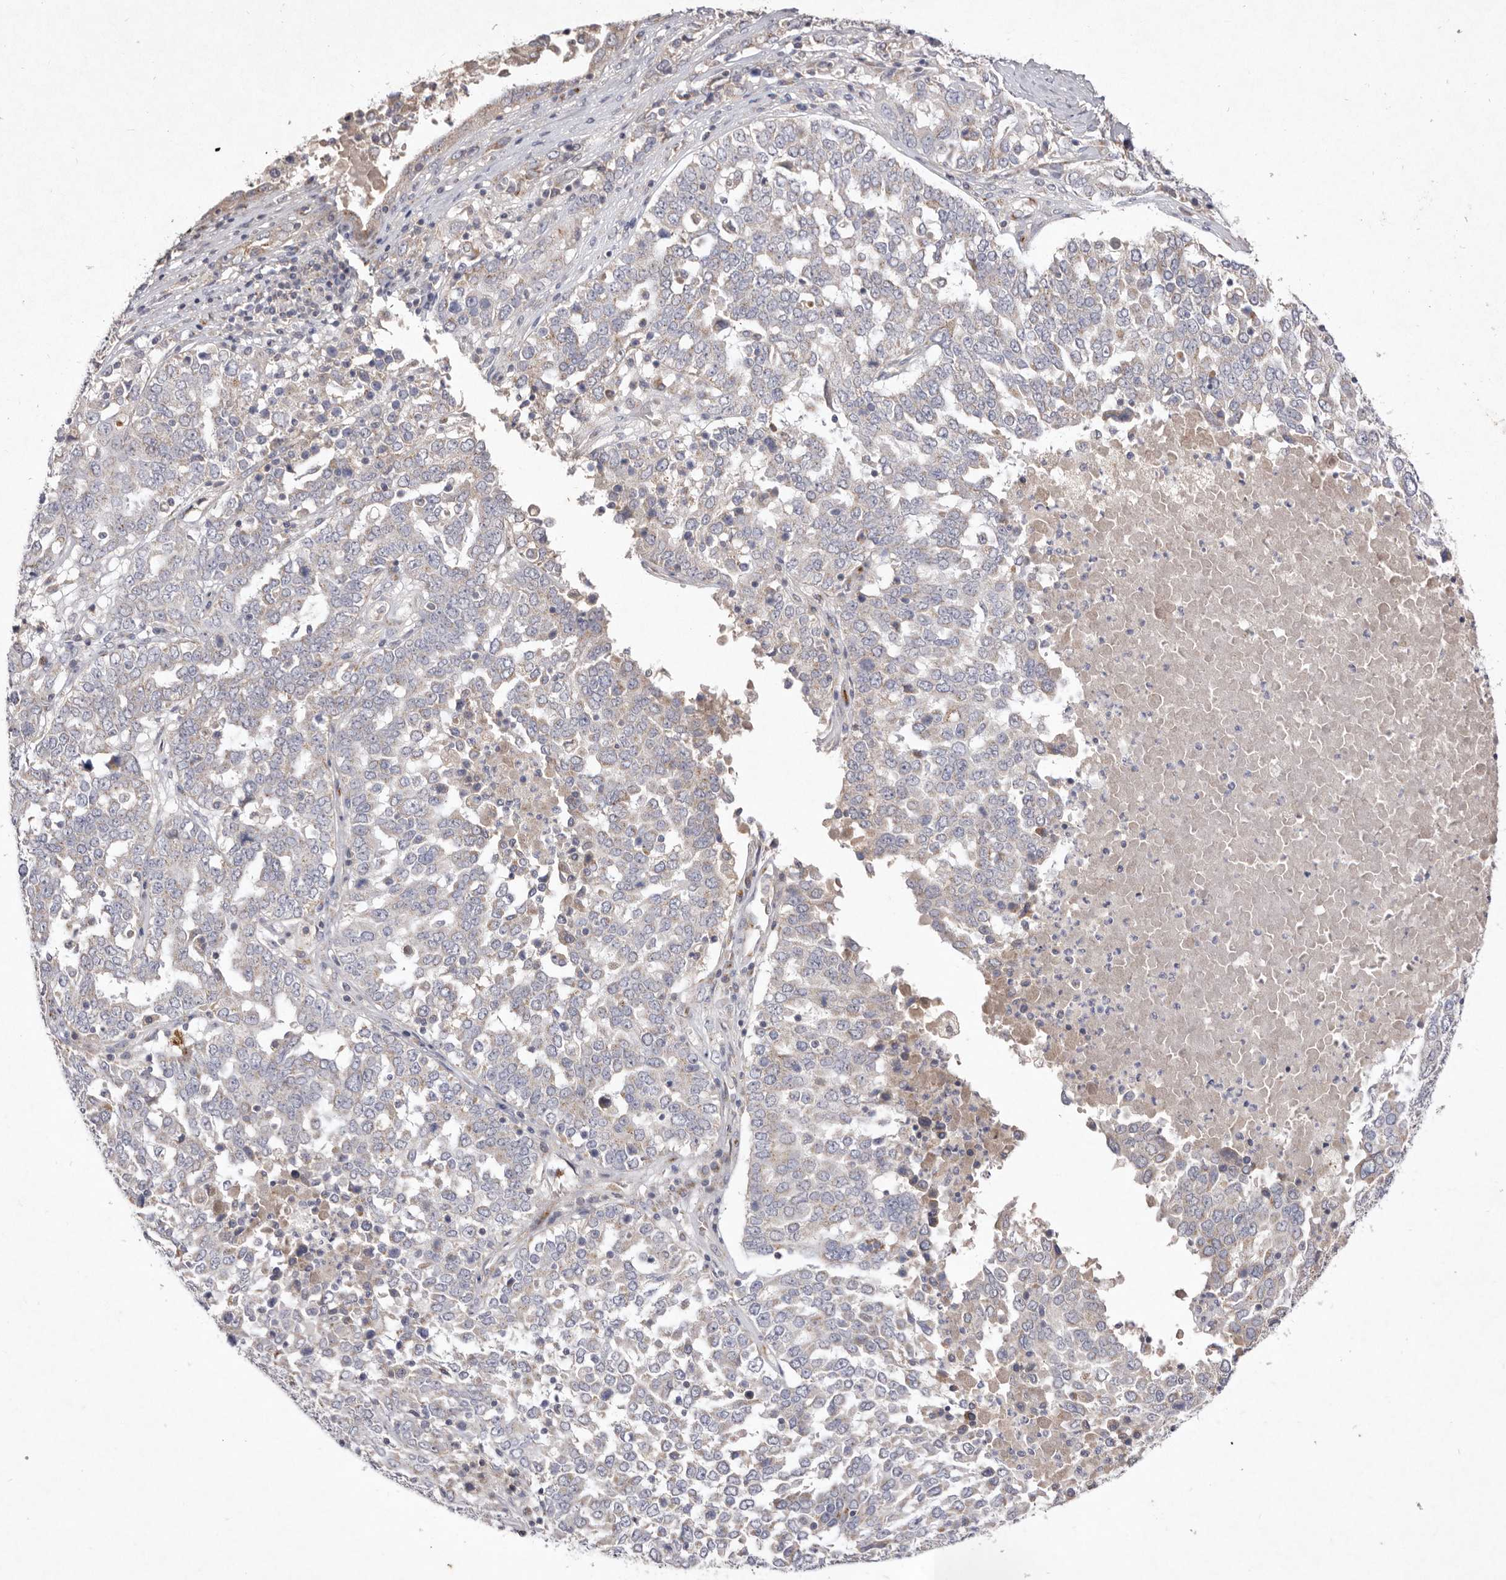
{"staining": {"intensity": "negative", "quantity": "none", "location": "none"}, "tissue": "ovarian cancer", "cell_type": "Tumor cells", "image_type": "cancer", "snomed": [{"axis": "morphology", "description": "Carcinoma, endometroid"}, {"axis": "topography", "description": "Ovary"}], "caption": "This is an IHC micrograph of ovarian endometroid carcinoma. There is no staining in tumor cells.", "gene": "USP24", "patient": {"sex": "female", "age": 62}}